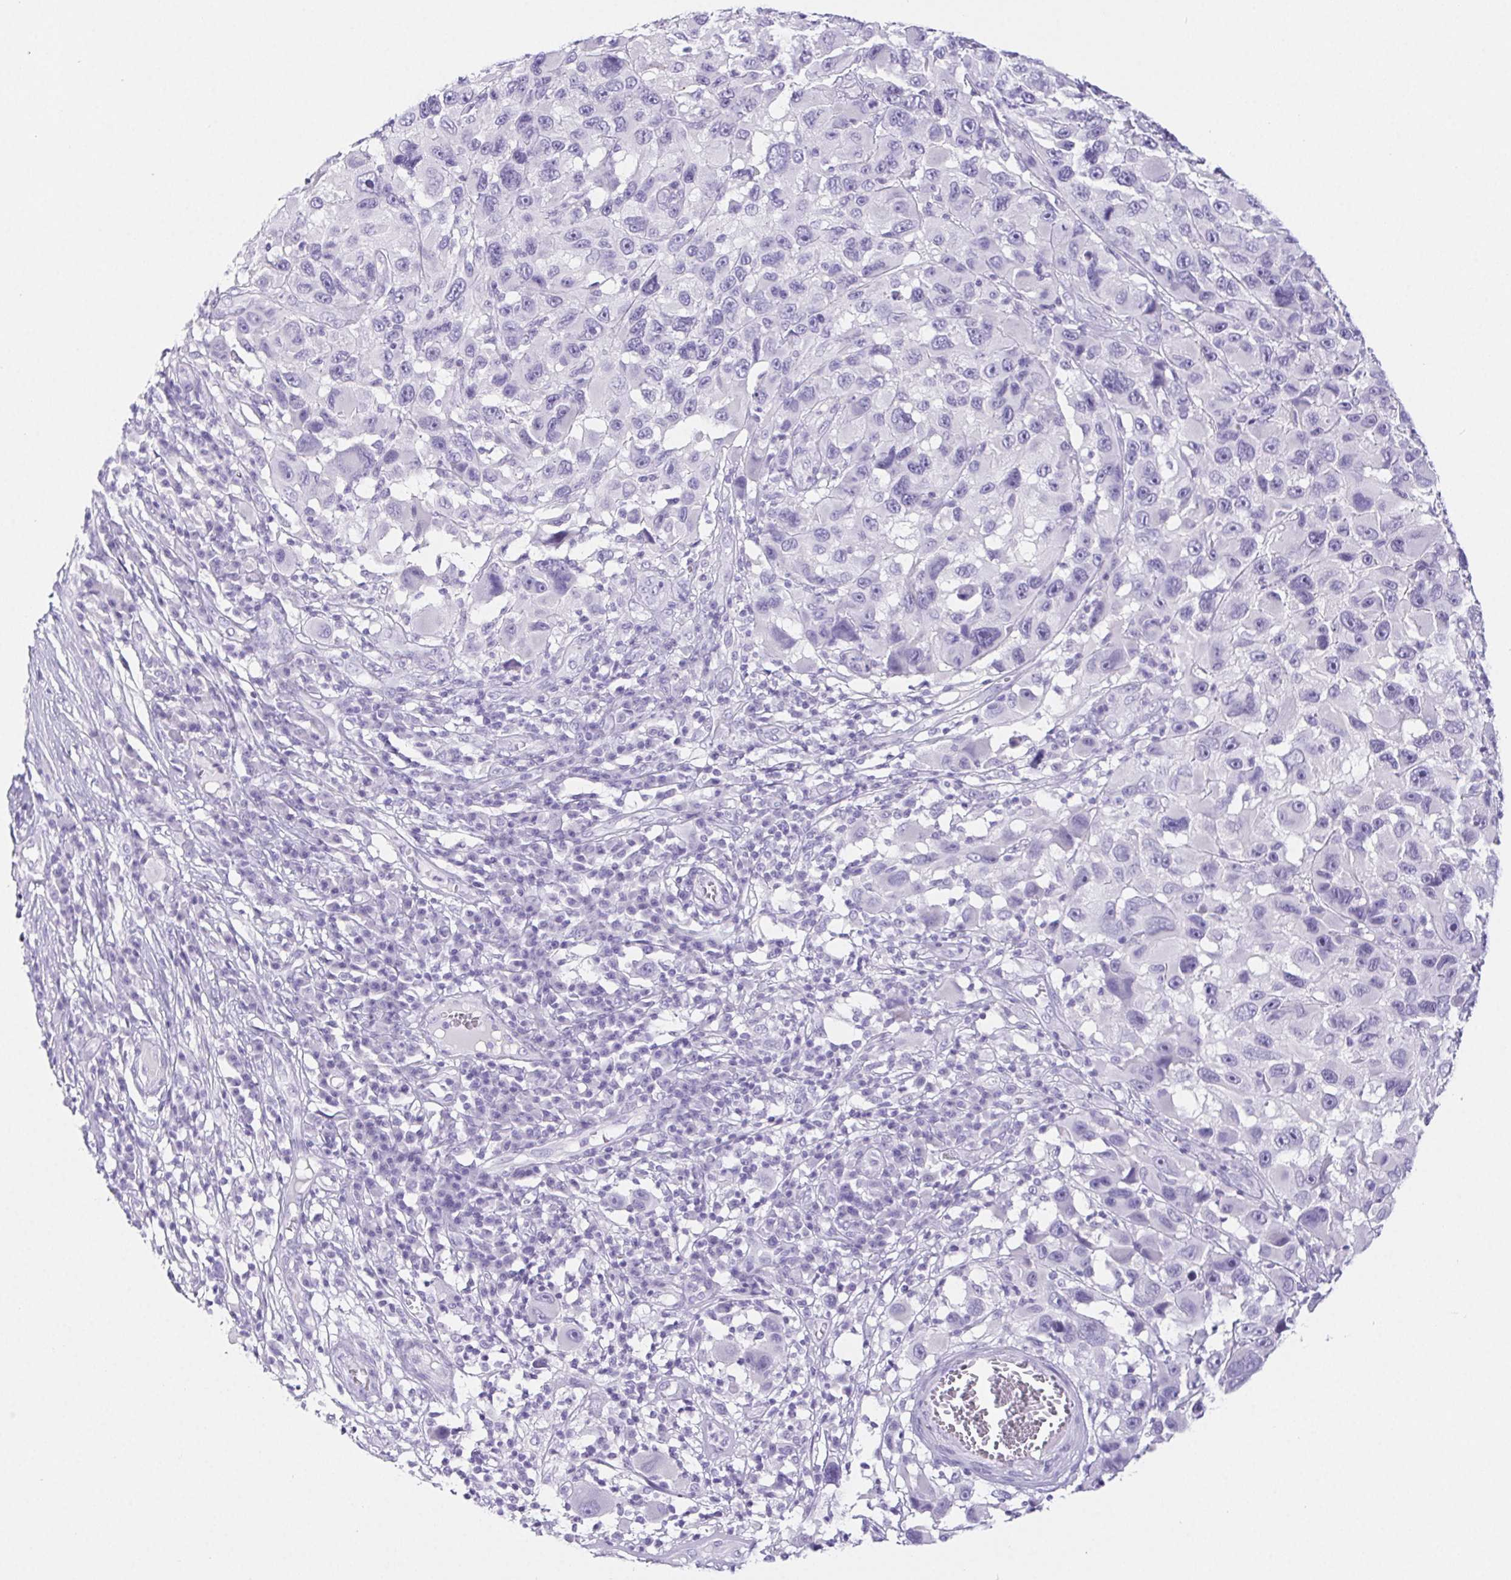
{"staining": {"intensity": "negative", "quantity": "none", "location": "none"}, "tissue": "melanoma", "cell_type": "Tumor cells", "image_type": "cancer", "snomed": [{"axis": "morphology", "description": "Malignant melanoma, NOS"}, {"axis": "topography", "description": "Skin"}], "caption": "Tumor cells show no significant expression in melanoma.", "gene": "PNLIP", "patient": {"sex": "male", "age": 53}}